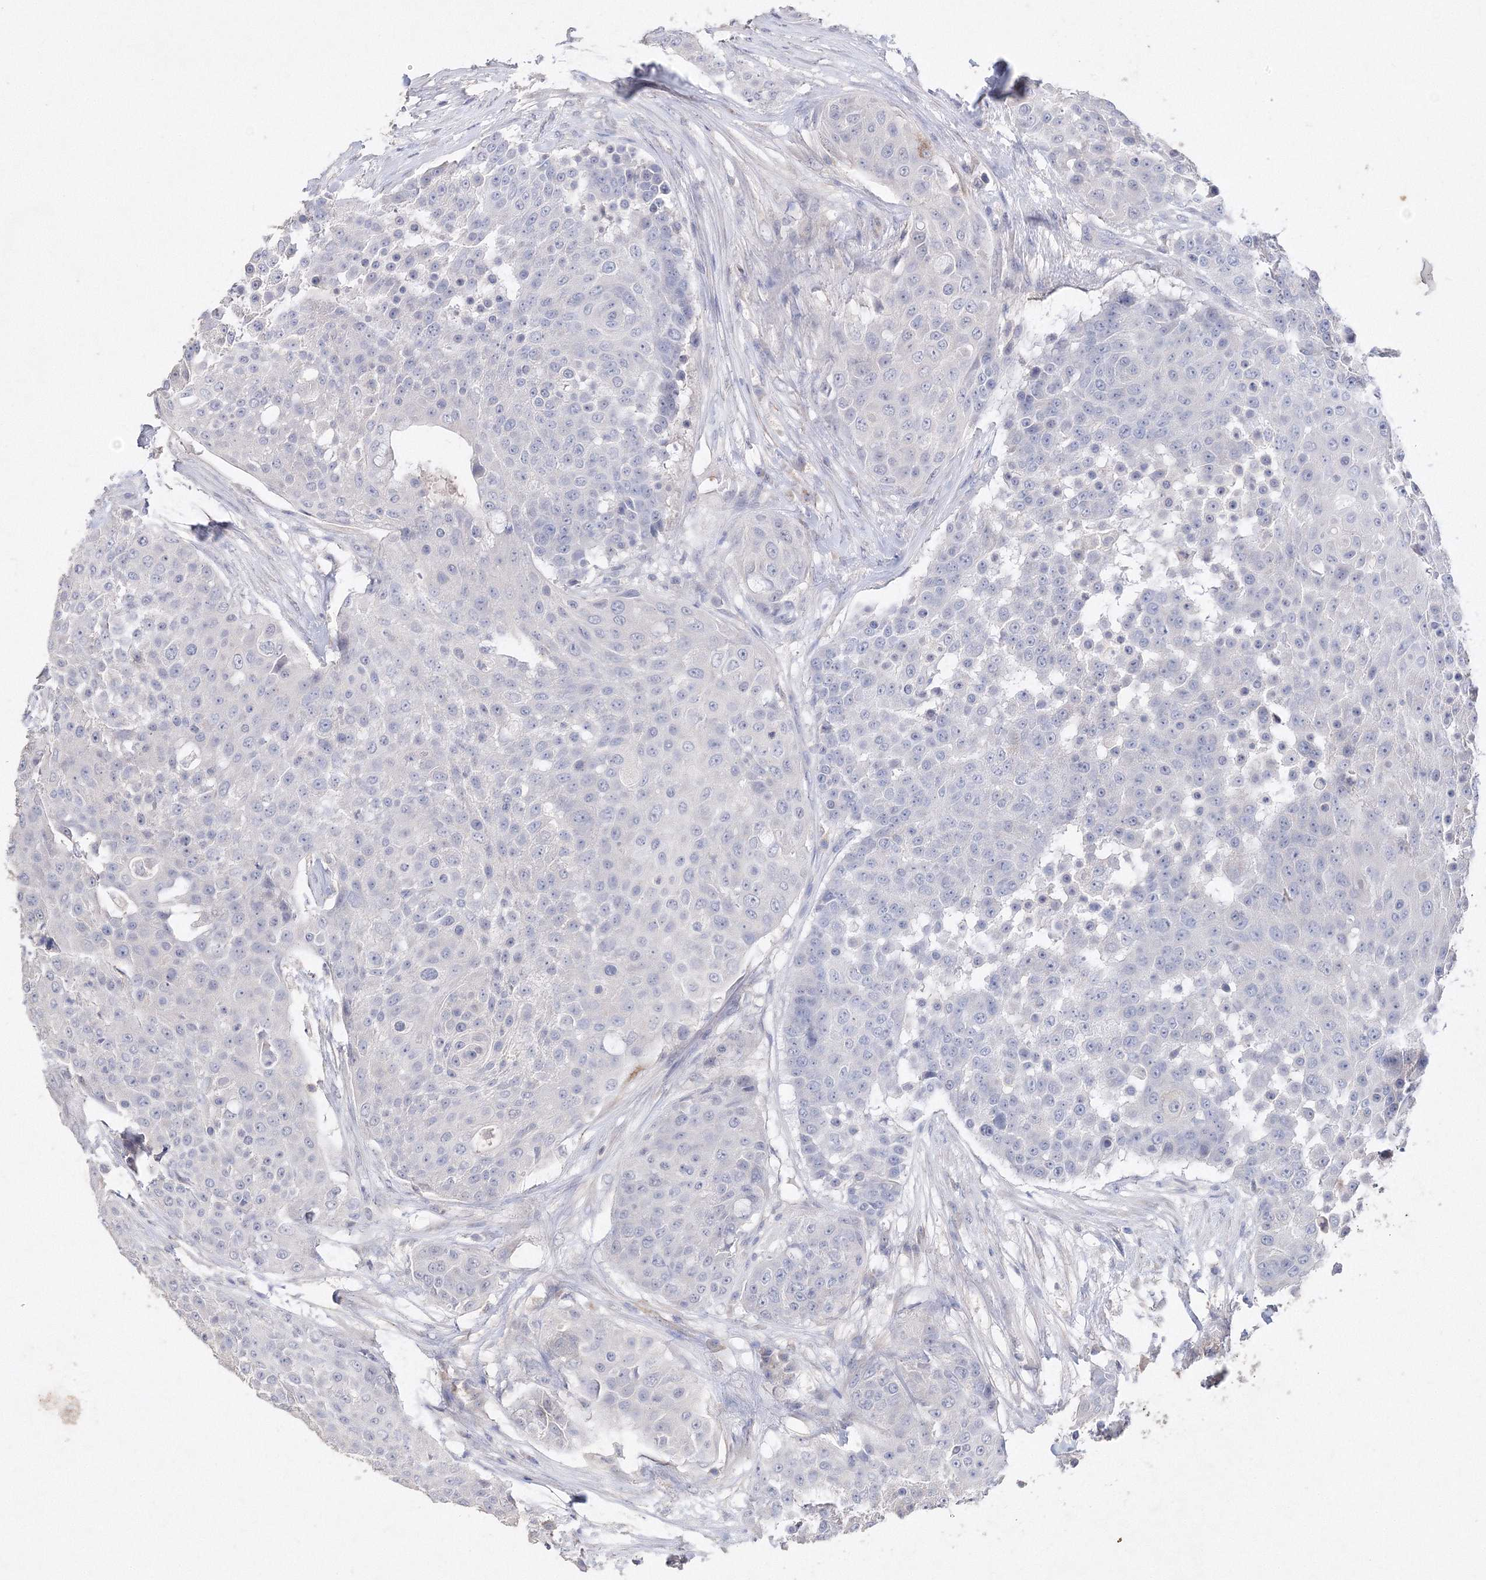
{"staining": {"intensity": "negative", "quantity": "none", "location": "none"}, "tissue": "urothelial cancer", "cell_type": "Tumor cells", "image_type": "cancer", "snomed": [{"axis": "morphology", "description": "Urothelial carcinoma, High grade"}, {"axis": "topography", "description": "Urinary bladder"}], "caption": "Urothelial cancer was stained to show a protein in brown. There is no significant expression in tumor cells.", "gene": "GLS", "patient": {"sex": "female", "age": 63}}